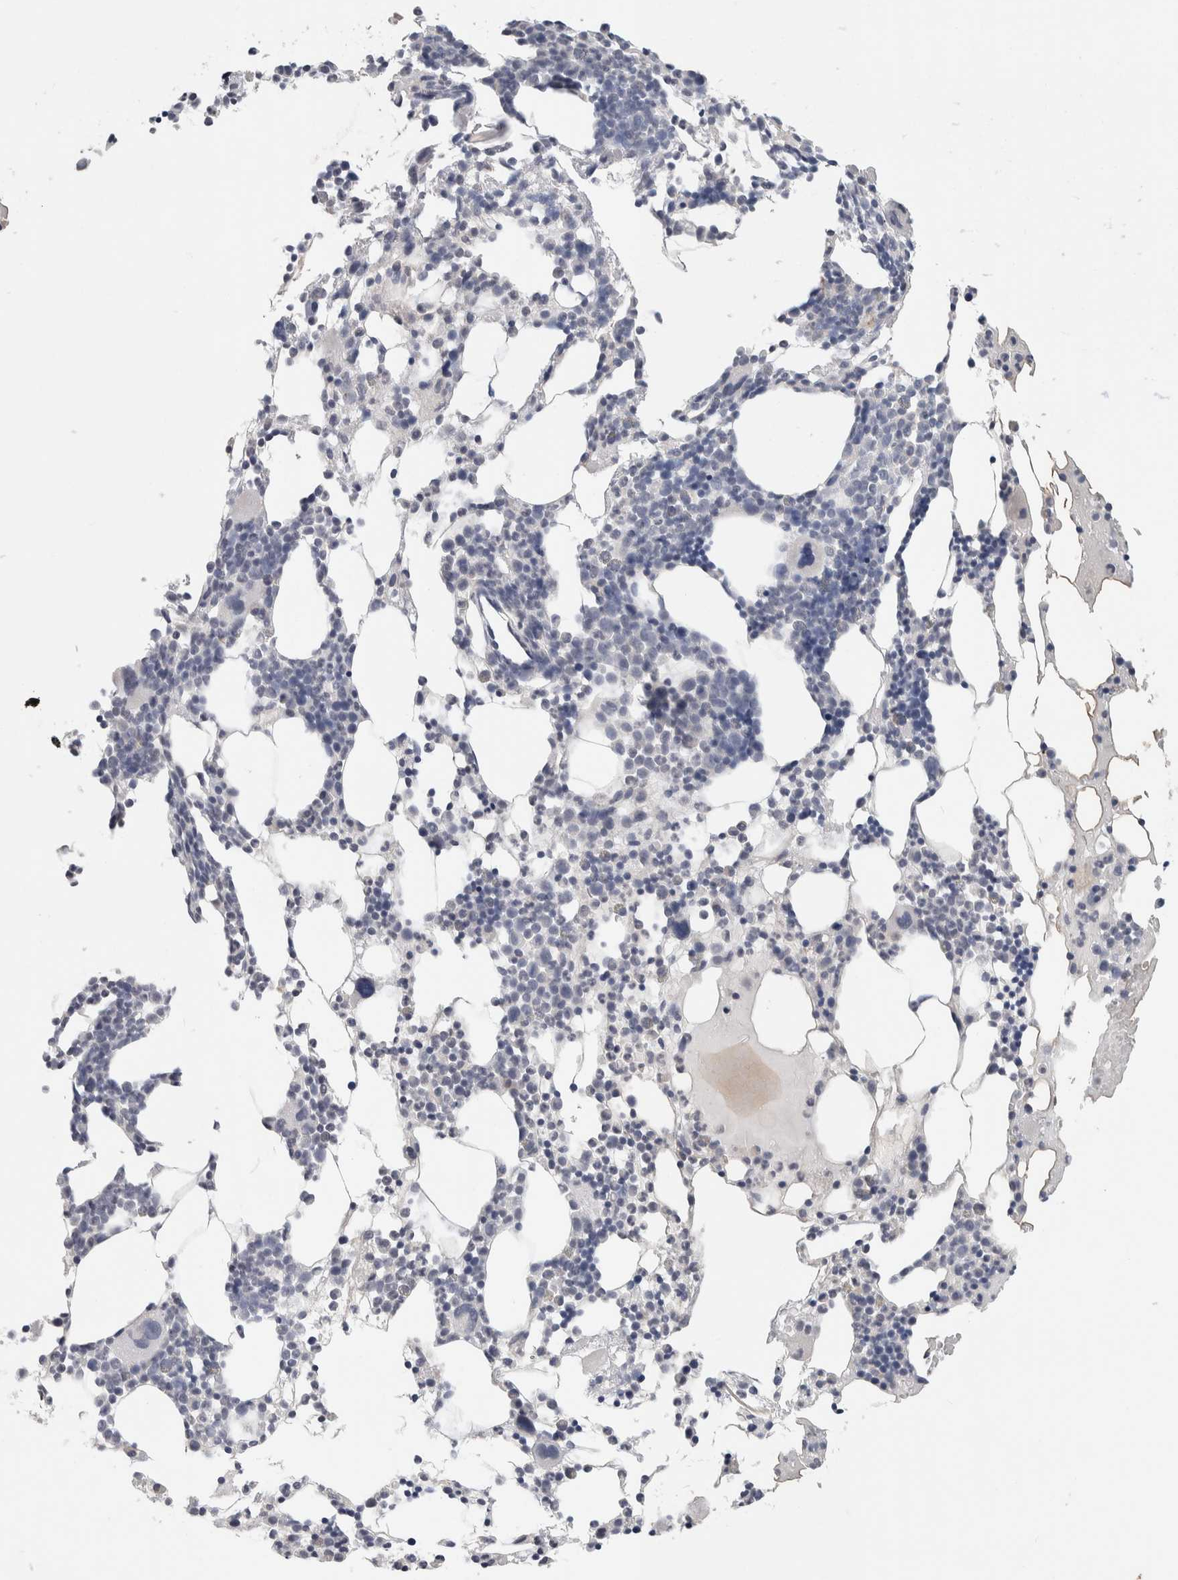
{"staining": {"intensity": "negative", "quantity": "none", "location": "none"}, "tissue": "bone marrow", "cell_type": "Hematopoietic cells", "image_type": "normal", "snomed": [{"axis": "morphology", "description": "Normal tissue, NOS"}, {"axis": "morphology", "description": "Inflammation, NOS"}, {"axis": "topography", "description": "Bone marrow"}], "caption": "Immunohistochemical staining of normal bone marrow exhibits no significant positivity in hematopoietic cells.", "gene": "SCN2A", "patient": {"sex": "male", "age": 68}}